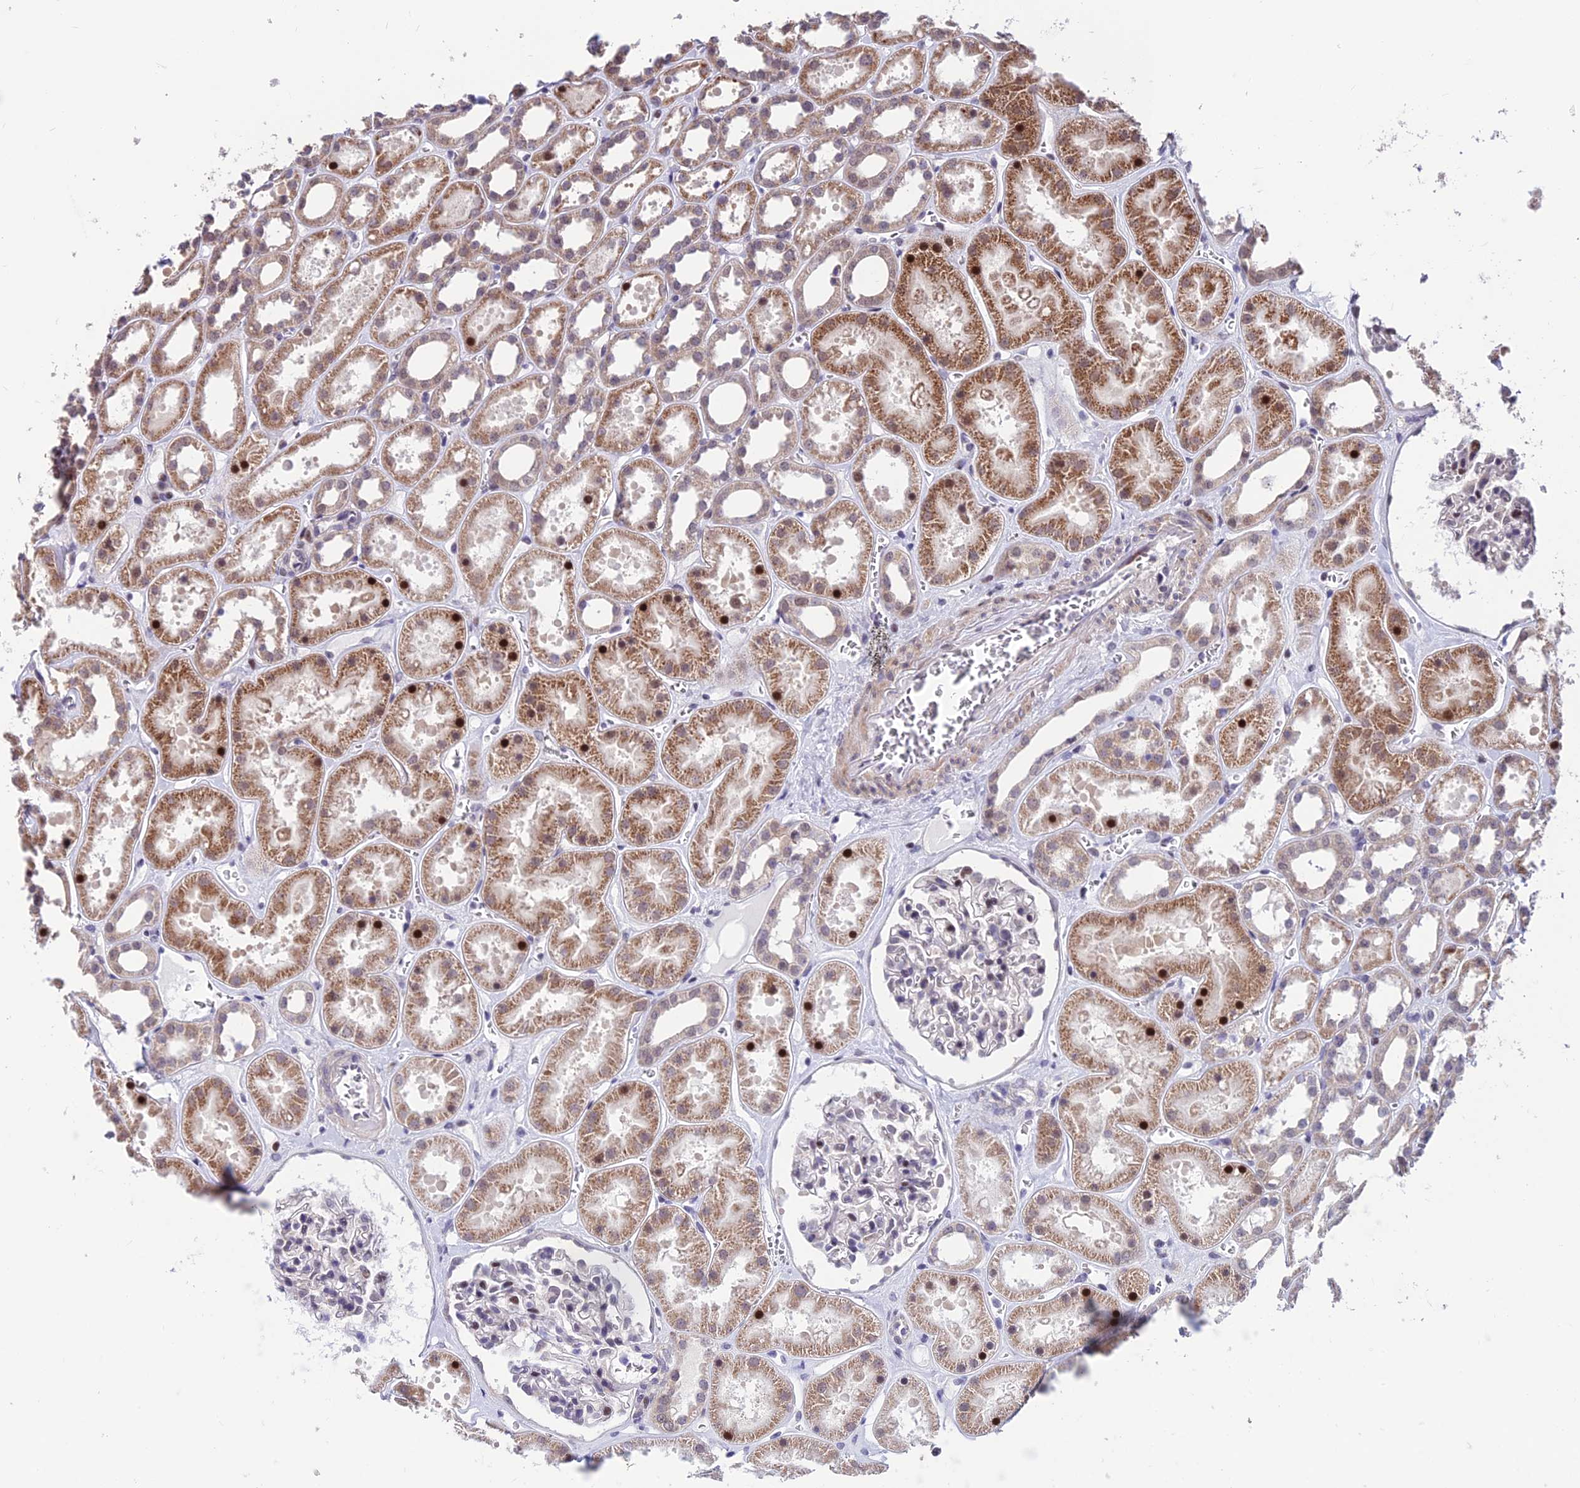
{"staining": {"intensity": "moderate", "quantity": "<25%", "location": "nuclear"}, "tissue": "kidney", "cell_type": "Cells in glomeruli", "image_type": "normal", "snomed": [{"axis": "morphology", "description": "Normal tissue, NOS"}, {"axis": "topography", "description": "Kidney"}], "caption": "Moderate nuclear protein staining is appreciated in about <25% of cells in glomeruli in kidney.", "gene": "KIAA1191", "patient": {"sex": "female", "age": 41}}